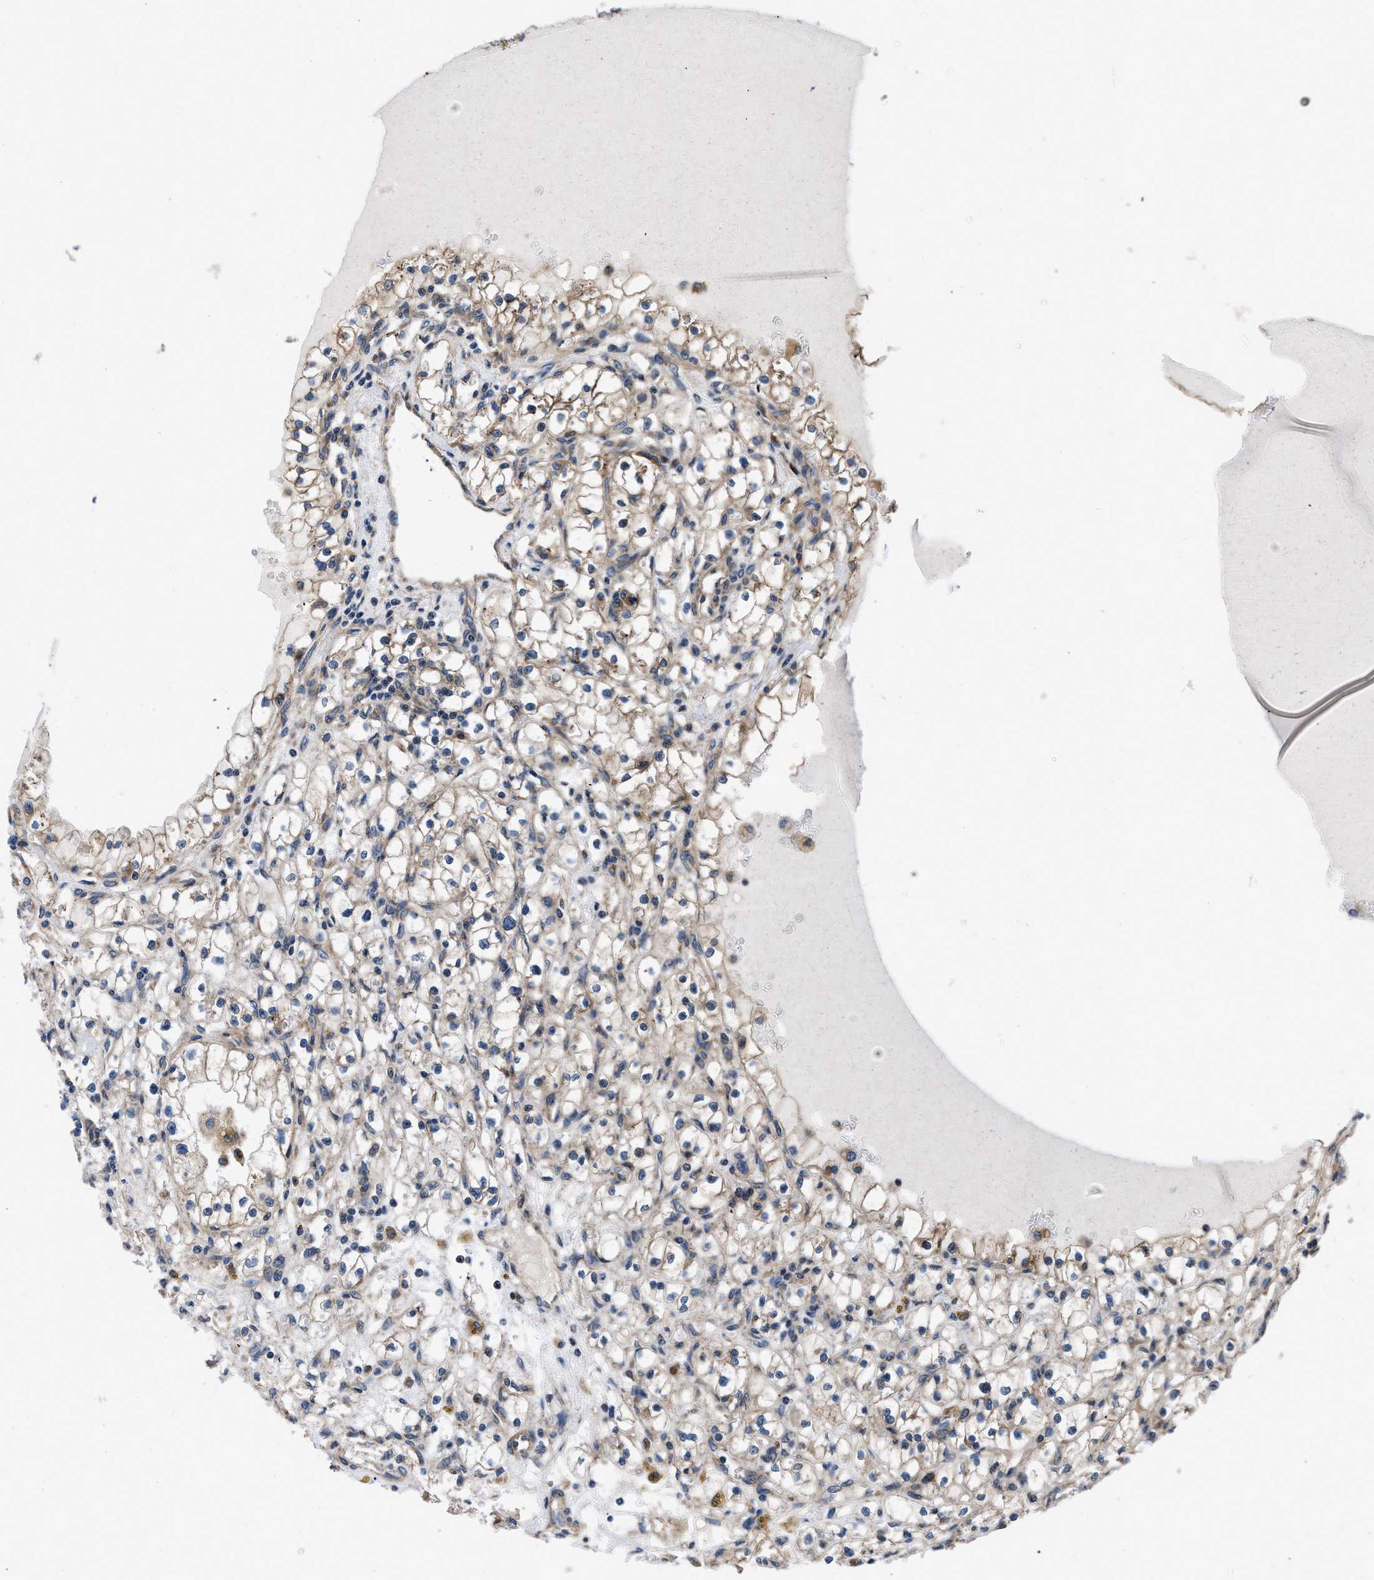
{"staining": {"intensity": "weak", "quantity": "25%-75%", "location": "cytoplasmic/membranous"}, "tissue": "renal cancer", "cell_type": "Tumor cells", "image_type": "cancer", "snomed": [{"axis": "morphology", "description": "Adenocarcinoma, NOS"}, {"axis": "topography", "description": "Kidney"}], "caption": "Tumor cells display weak cytoplasmic/membranous positivity in about 25%-75% of cells in renal adenocarcinoma.", "gene": "CEP128", "patient": {"sex": "male", "age": 56}}